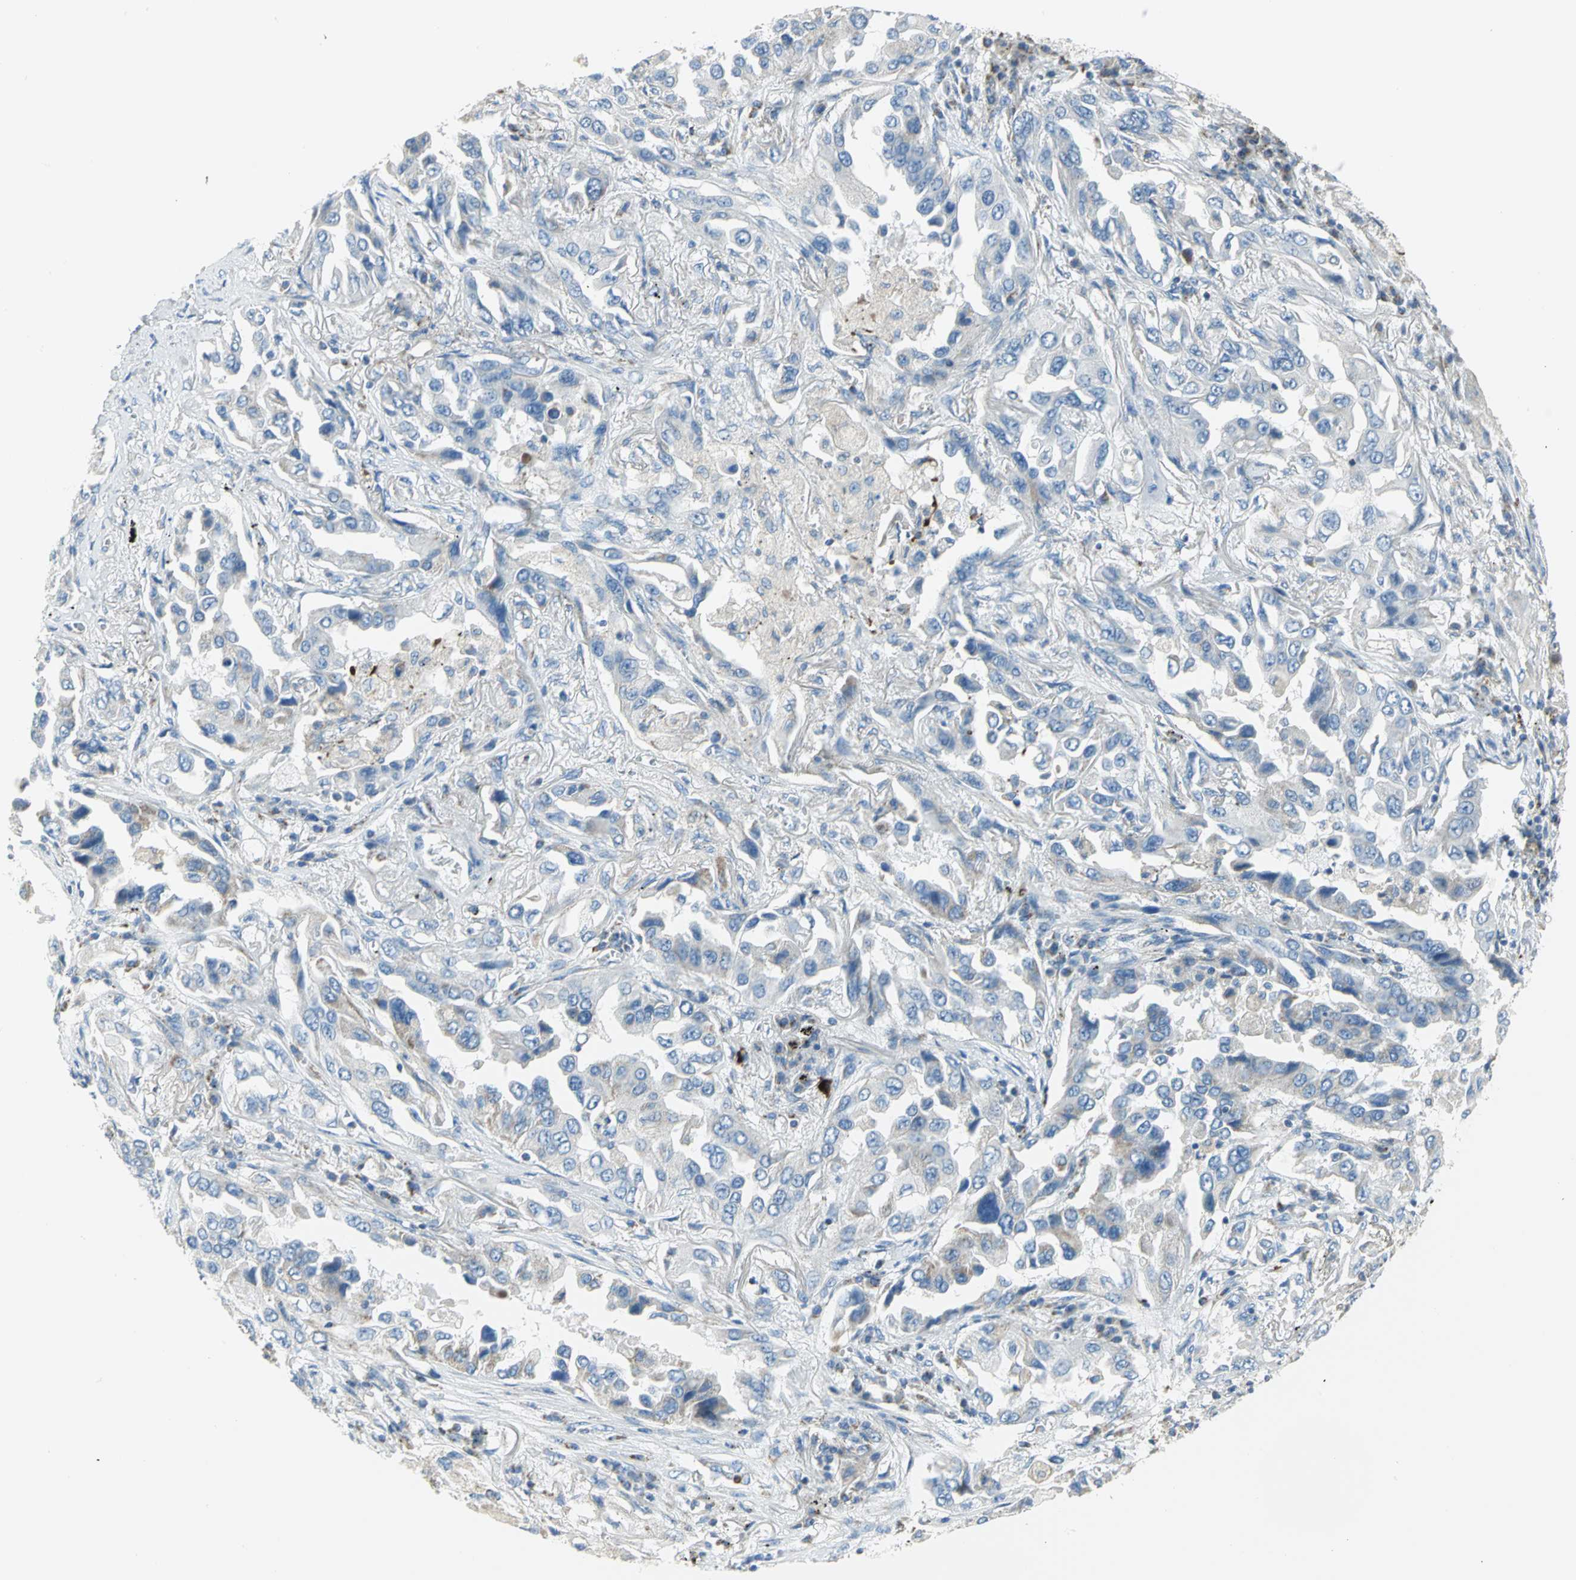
{"staining": {"intensity": "weak", "quantity": "<25%", "location": "cytoplasmic/membranous"}, "tissue": "lung cancer", "cell_type": "Tumor cells", "image_type": "cancer", "snomed": [{"axis": "morphology", "description": "Adenocarcinoma, NOS"}, {"axis": "topography", "description": "Lung"}], "caption": "Lung adenocarcinoma was stained to show a protein in brown. There is no significant positivity in tumor cells.", "gene": "ALOX15", "patient": {"sex": "female", "age": 65}}